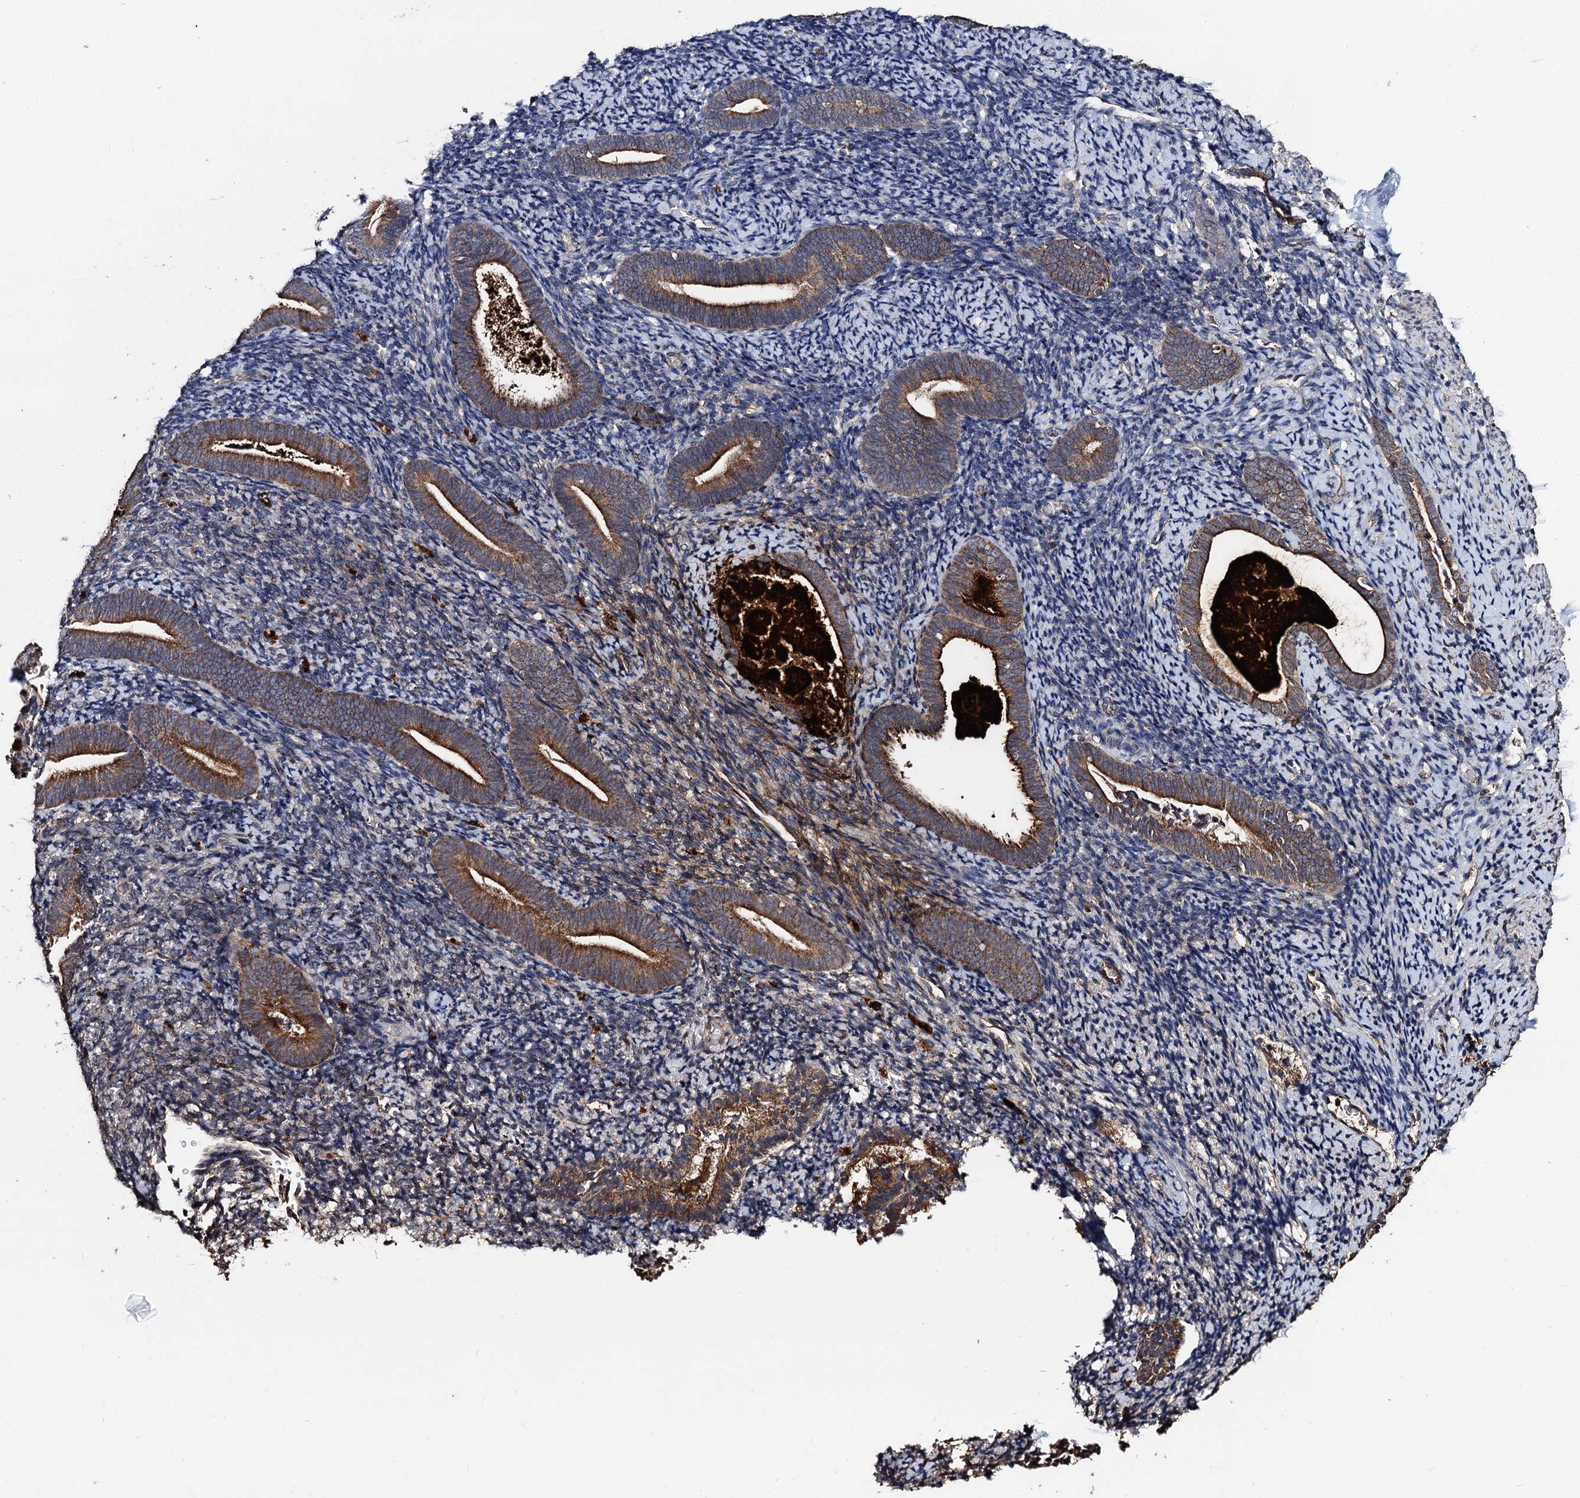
{"staining": {"intensity": "negative", "quantity": "none", "location": "none"}, "tissue": "endometrium", "cell_type": "Cells in endometrial stroma", "image_type": "normal", "snomed": [{"axis": "morphology", "description": "Normal tissue, NOS"}, {"axis": "topography", "description": "Endometrium"}], "caption": "Immunohistochemistry histopathology image of unremarkable endometrium: endometrium stained with DAB (3,3'-diaminobenzidine) displays no significant protein staining in cells in endometrial stroma.", "gene": "PPTC7", "patient": {"sex": "female", "age": 51}}